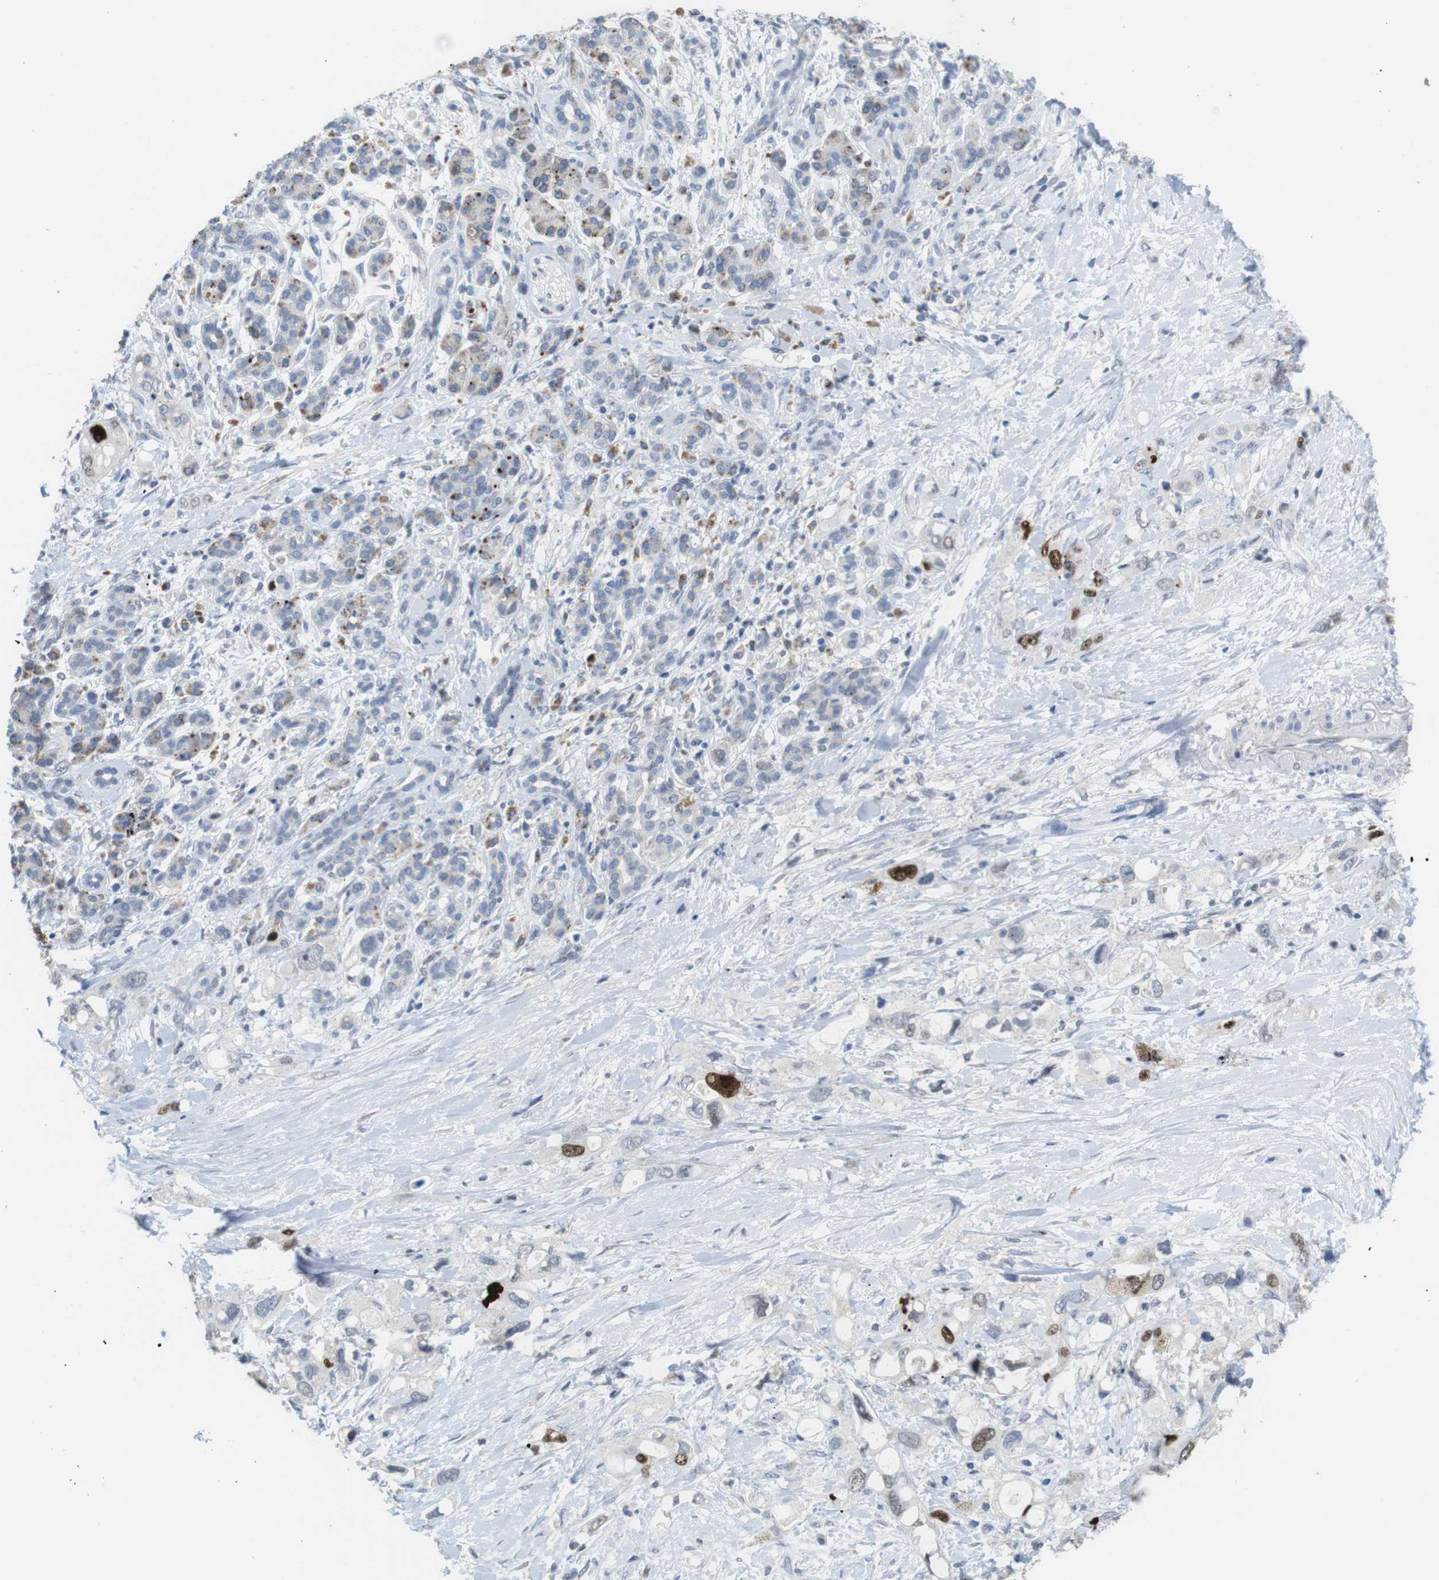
{"staining": {"intensity": "strong", "quantity": "<25%", "location": "nuclear"}, "tissue": "pancreatic cancer", "cell_type": "Tumor cells", "image_type": "cancer", "snomed": [{"axis": "morphology", "description": "Adenocarcinoma, NOS"}, {"axis": "topography", "description": "Pancreas"}], "caption": "Immunohistochemical staining of pancreatic cancer (adenocarcinoma) exhibits medium levels of strong nuclear staining in approximately <25% of tumor cells.", "gene": "KPNA2", "patient": {"sex": "female", "age": 56}}